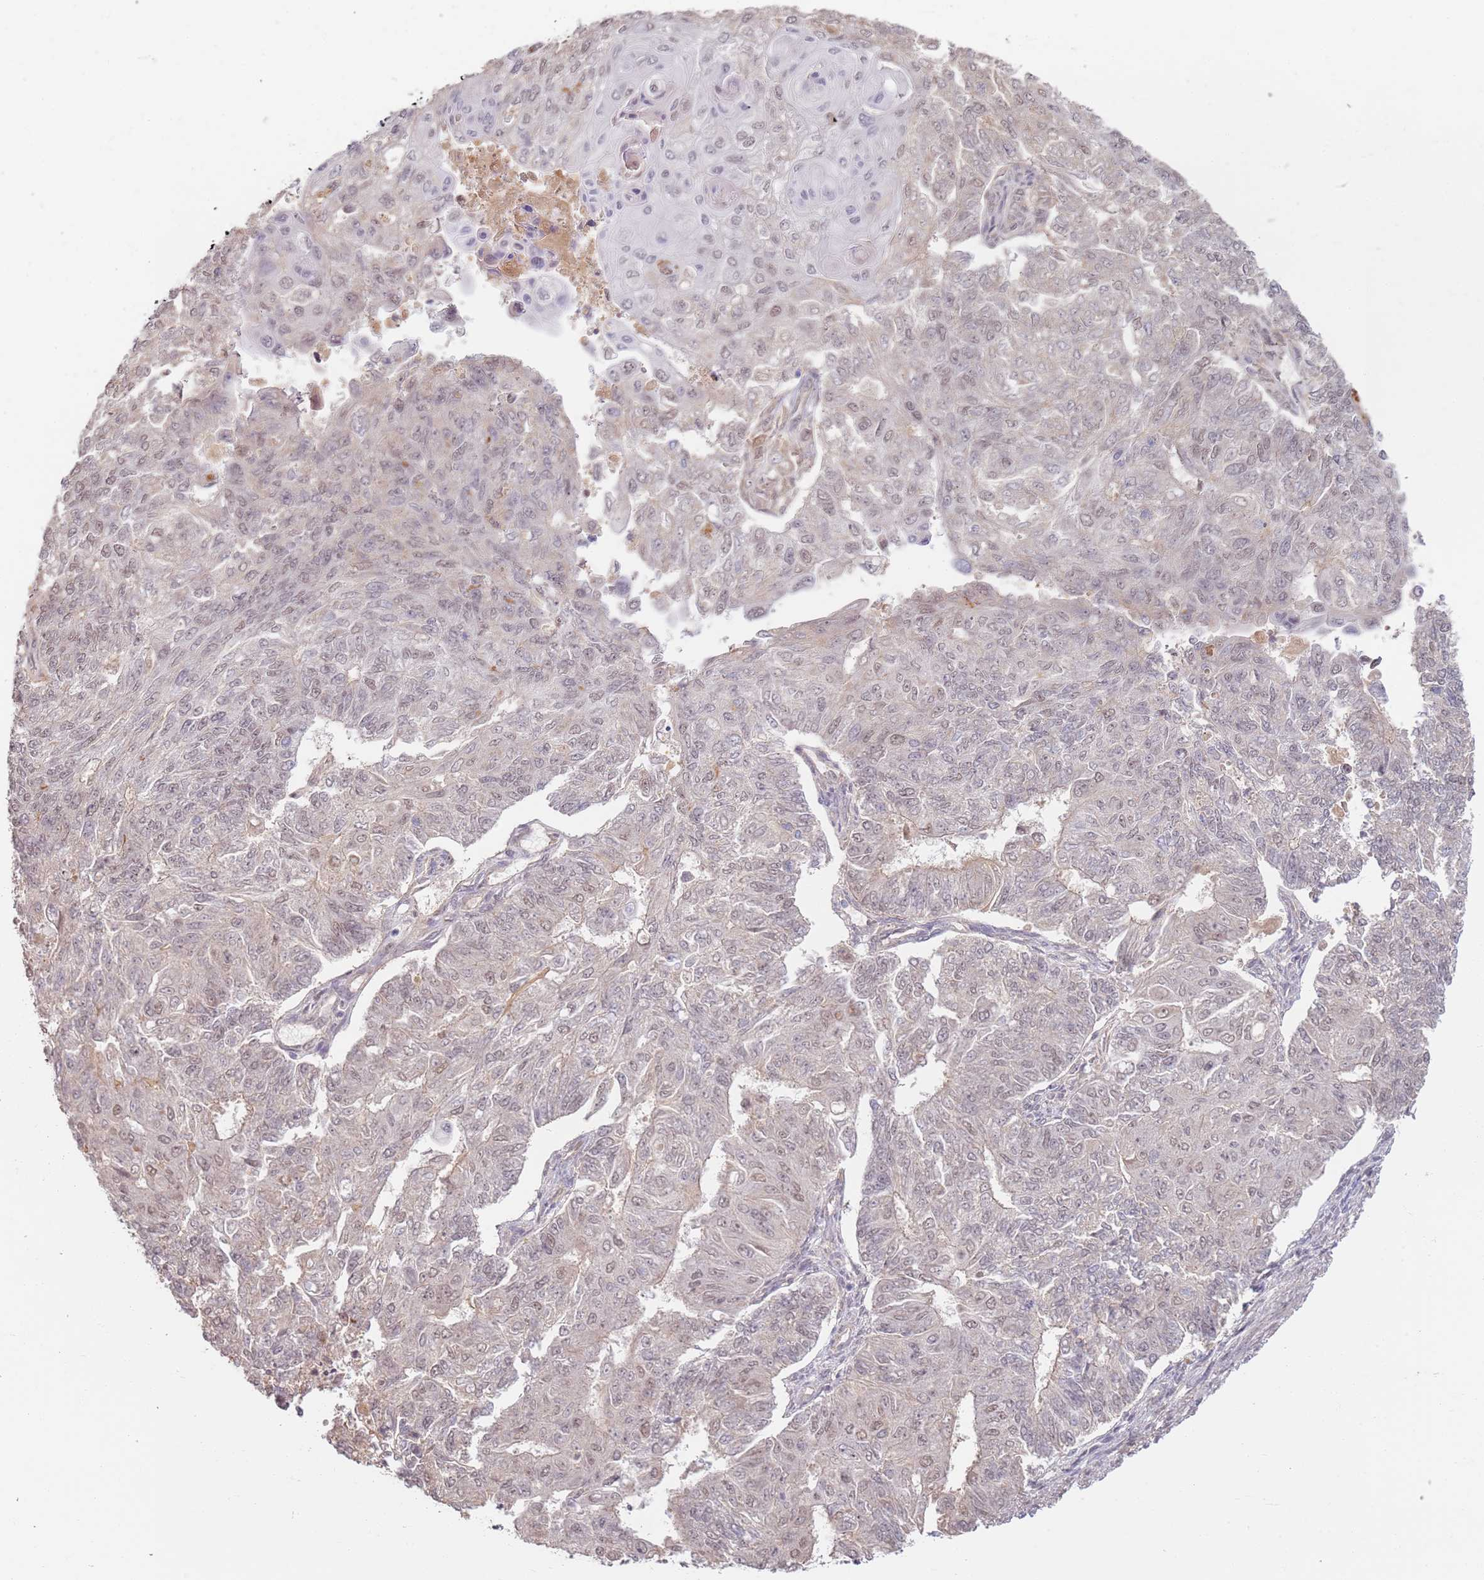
{"staining": {"intensity": "weak", "quantity": "25%-75%", "location": "nuclear"}, "tissue": "endometrial cancer", "cell_type": "Tumor cells", "image_type": "cancer", "snomed": [{"axis": "morphology", "description": "Adenocarcinoma, NOS"}, {"axis": "topography", "description": "Endometrium"}], "caption": "Protein staining by IHC demonstrates weak nuclear staining in approximately 25%-75% of tumor cells in endometrial cancer (adenocarcinoma). The protein of interest is shown in brown color, while the nuclei are stained blue.", "gene": "WDR93", "patient": {"sex": "female", "age": 32}}